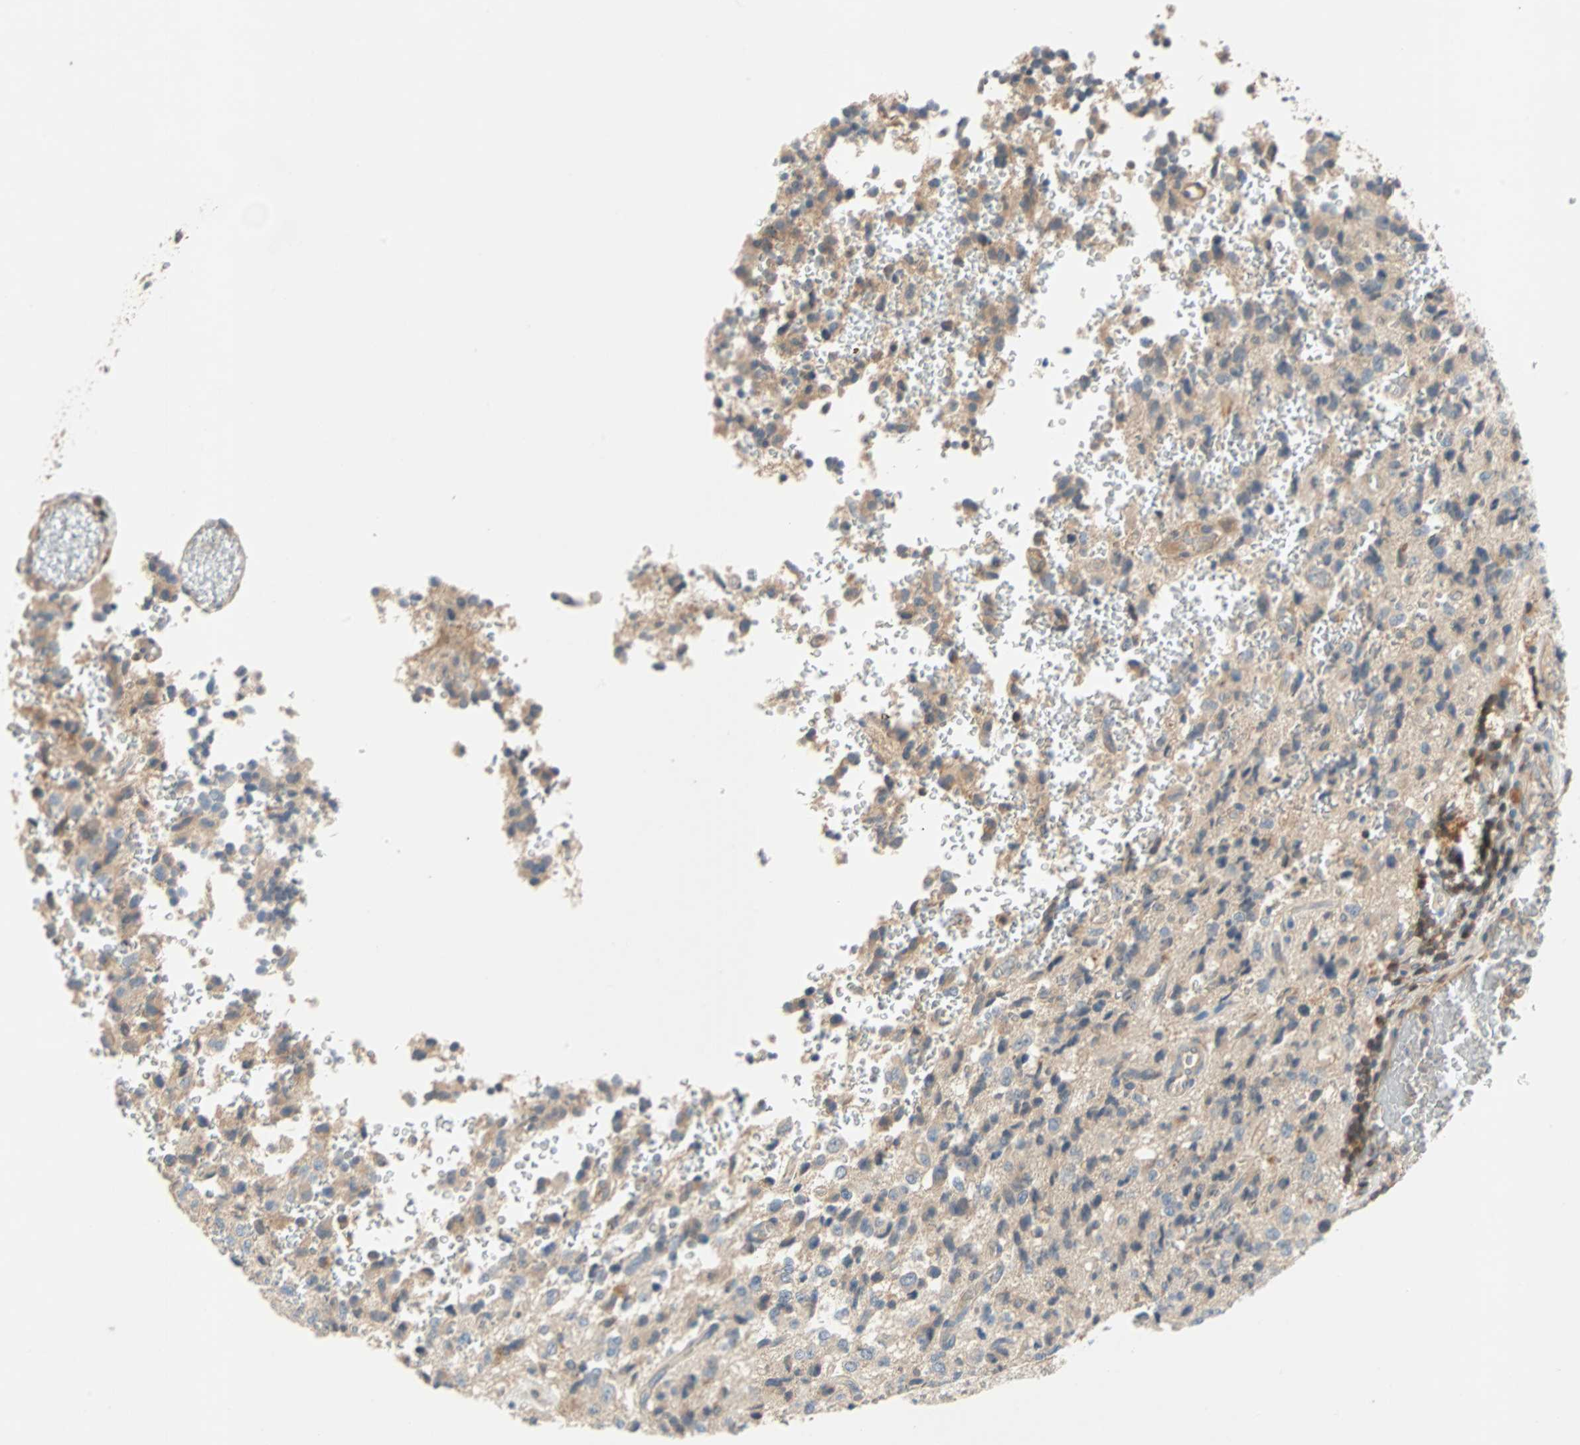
{"staining": {"intensity": "negative", "quantity": "none", "location": "none"}, "tissue": "glioma", "cell_type": "Tumor cells", "image_type": "cancer", "snomed": [{"axis": "morphology", "description": "Glioma, malignant, High grade"}, {"axis": "topography", "description": "pancreas cauda"}], "caption": "Tumor cells are negative for protein expression in human glioma.", "gene": "MAP4K1", "patient": {"sex": "male", "age": 60}}